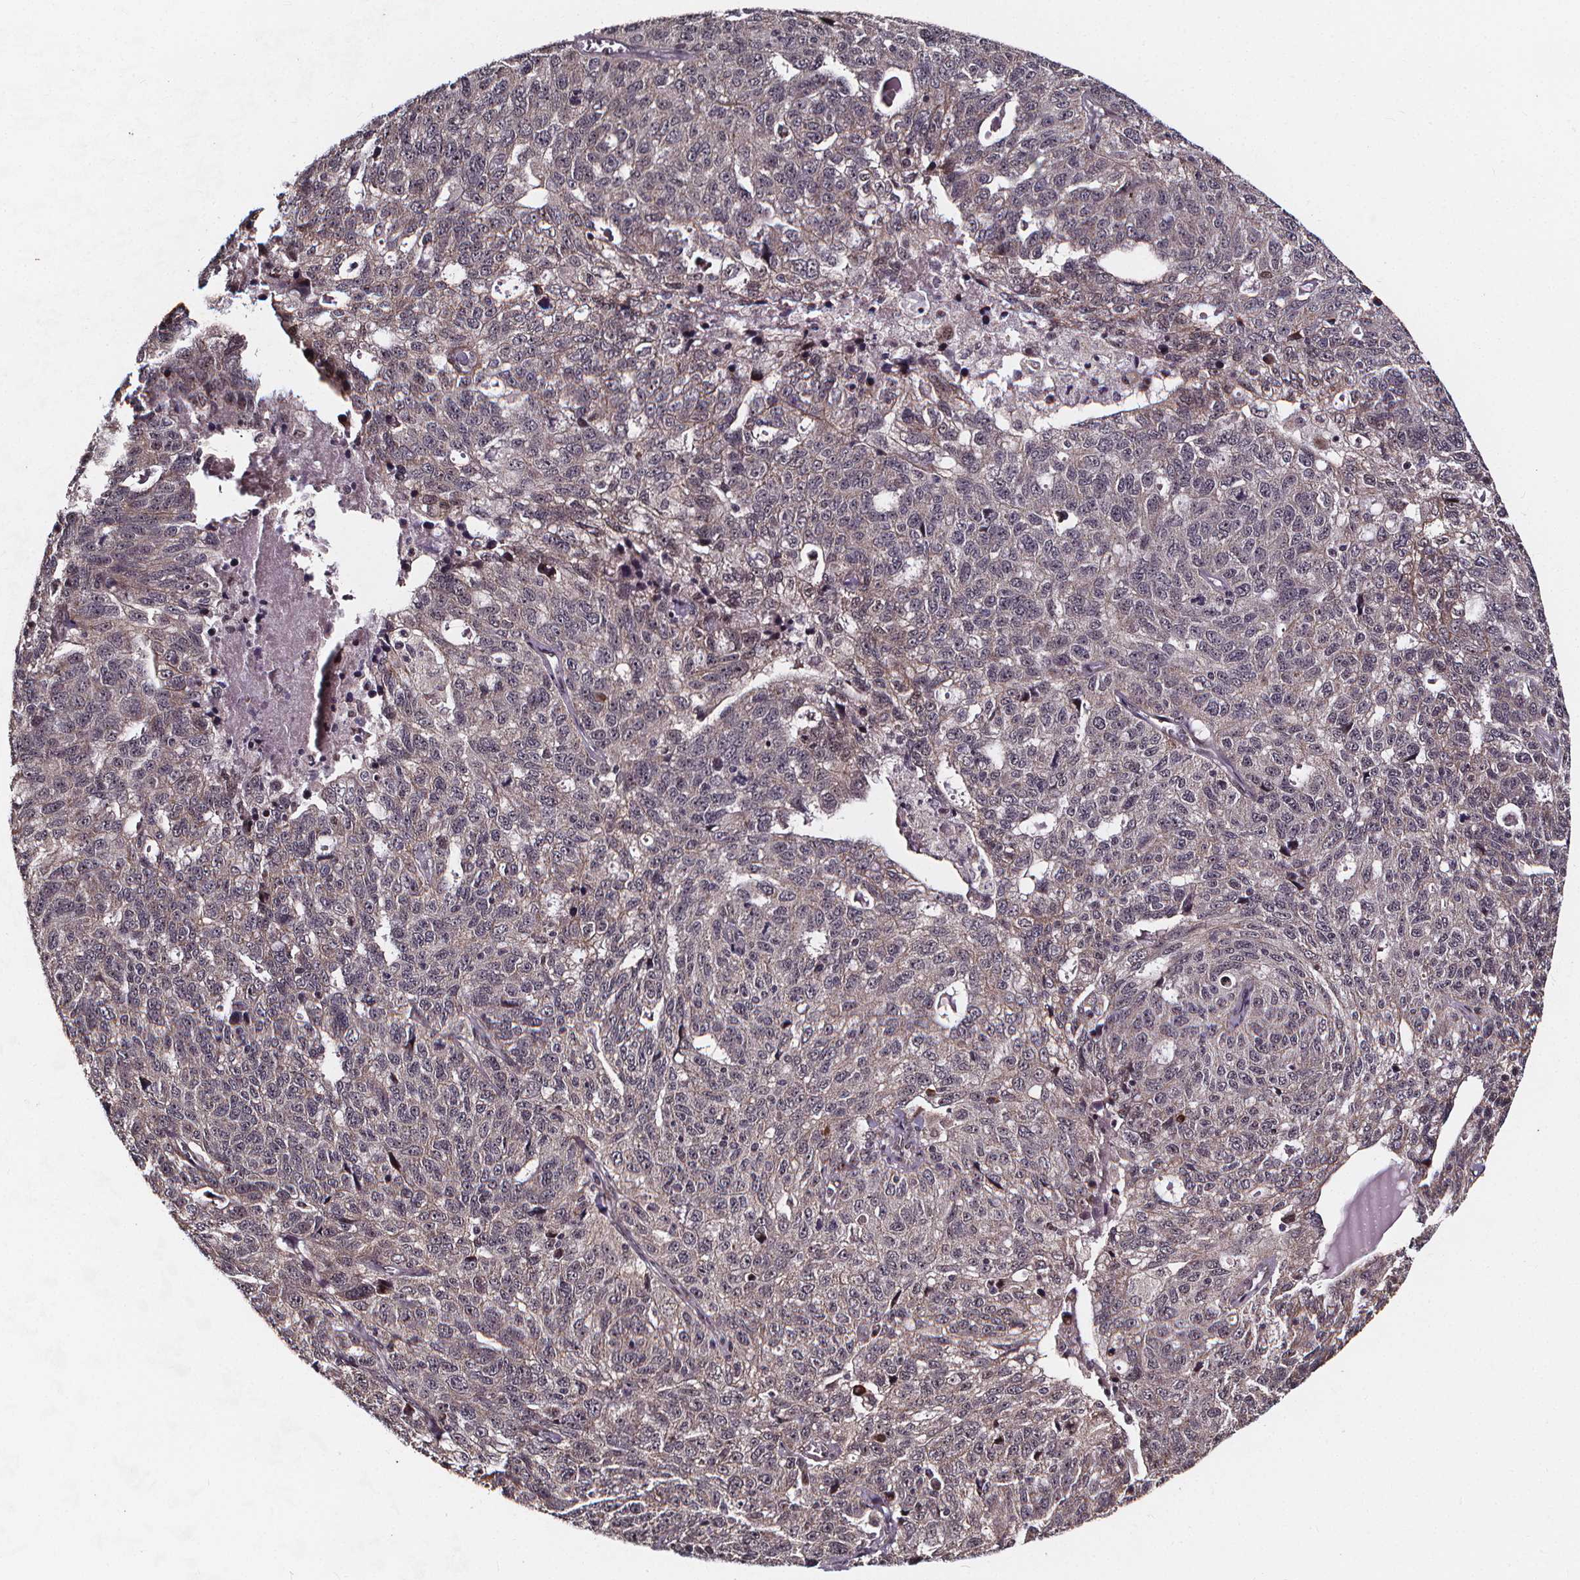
{"staining": {"intensity": "negative", "quantity": "none", "location": "none"}, "tissue": "ovarian cancer", "cell_type": "Tumor cells", "image_type": "cancer", "snomed": [{"axis": "morphology", "description": "Cystadenocarcinoma, serous, NOS"}, {"axis": "topography", "description": "Ovary"}], "caption": "A photomicrograph of human ovarian cancer (serous cystadenocarcinoma) is negative for staining in tumor cells. (Brightfield microscopy of DAB (3,3'-diaminobenzidine) IHC at high magnification).", "gene": "DDIT3", "patient": {"sex": "female", "age": 71}}